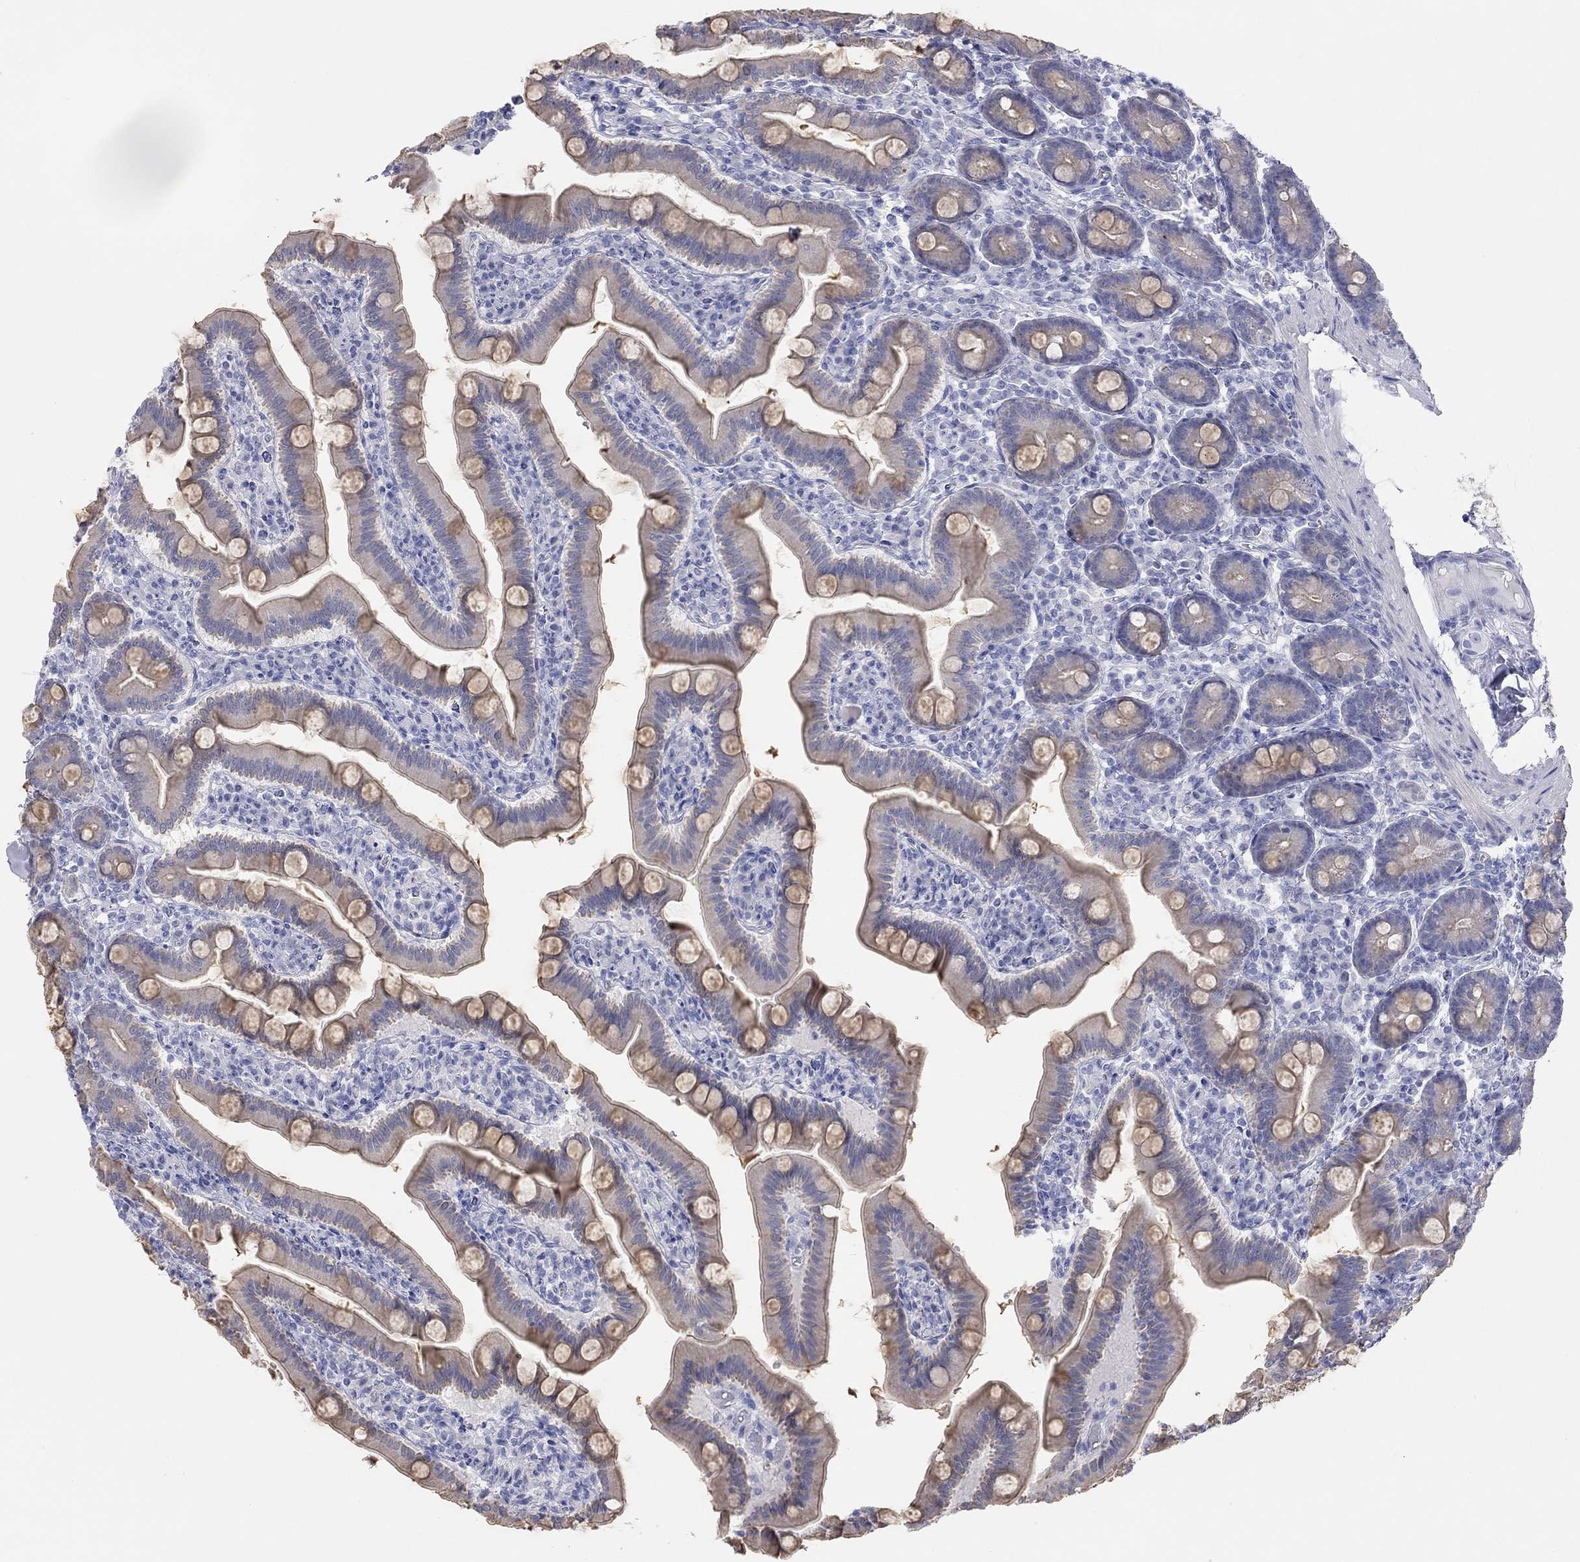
{"staining": {"intensity": "weak", "quantity": ">75%", "location": "cytoplasmic/membranous"}, "tissue": "small intestine", "cell_type": "Glandular cells", "image_type": "normal", "snomed": [{"axis": "morphology", "description": "Normal tissue, NOS"}, {"axis": "topography", "description": "Small intestine"}], "caption": "Small intestine stained for a protein (brown) displays weak cytoplasmic/membranous positive positivity in about >75% of glandular cells.", "gene": "AK8", "patient": {"sex": "male", "age": 66}}